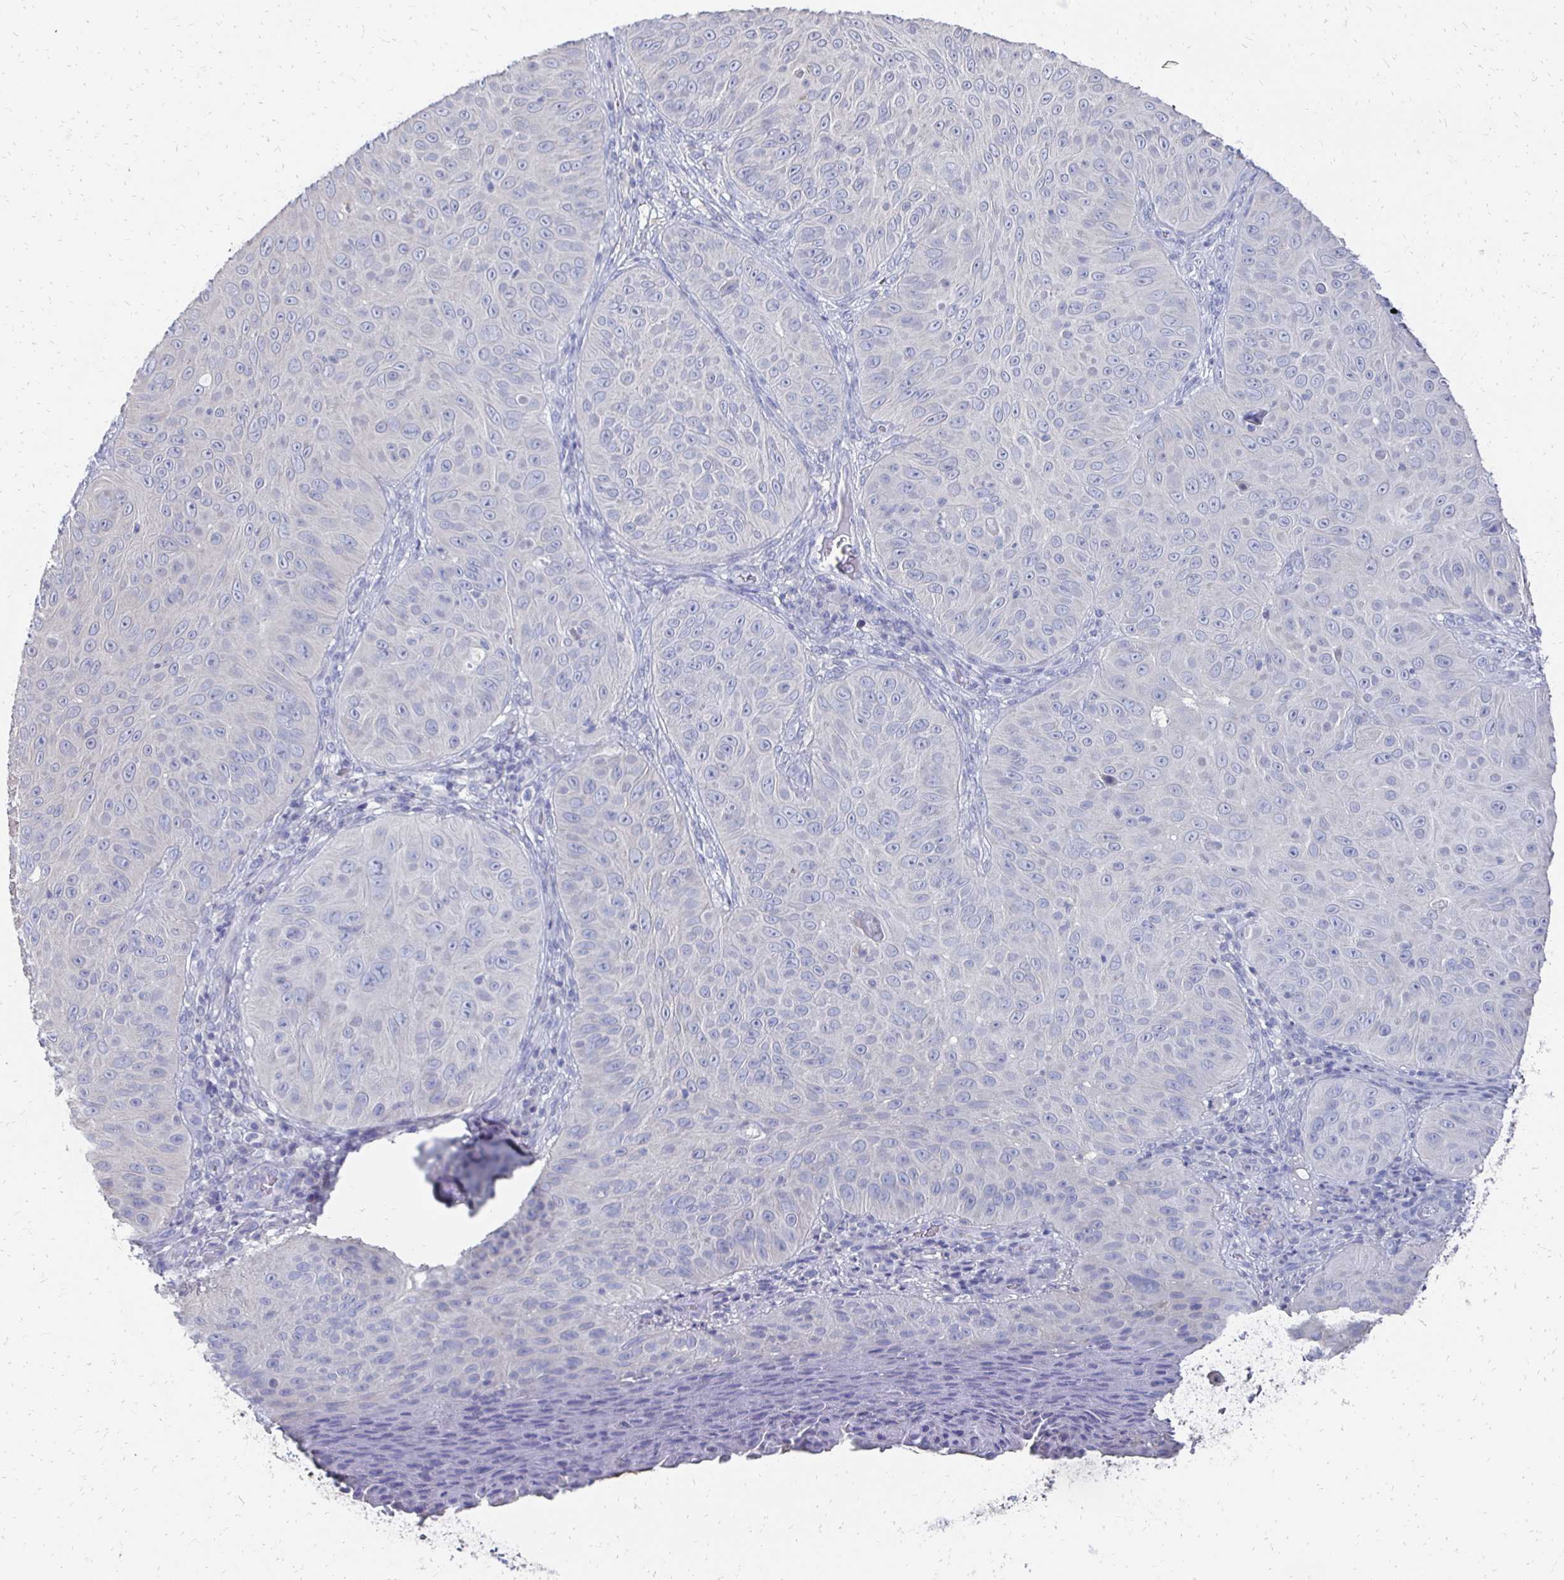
{"staining": {"intensity": "negative", "quantity": "none", "location": "none"}, "tissue": "skin cancer", "cell_type": "Tumor cells", "image_type": "cancer", "snomed": [{"axis": "morphology", "description": "Squamous cell carcinoma, NOS"}, {"axis": "topography", "description": "Skin"}], "caption": "Immunohistochemical staining of human skin cancer (squamous cell carcinoma) shows no significant expression in tumor cells.", "gene": "SYCP3", "patient": {"sex": "male", "age": 82}}